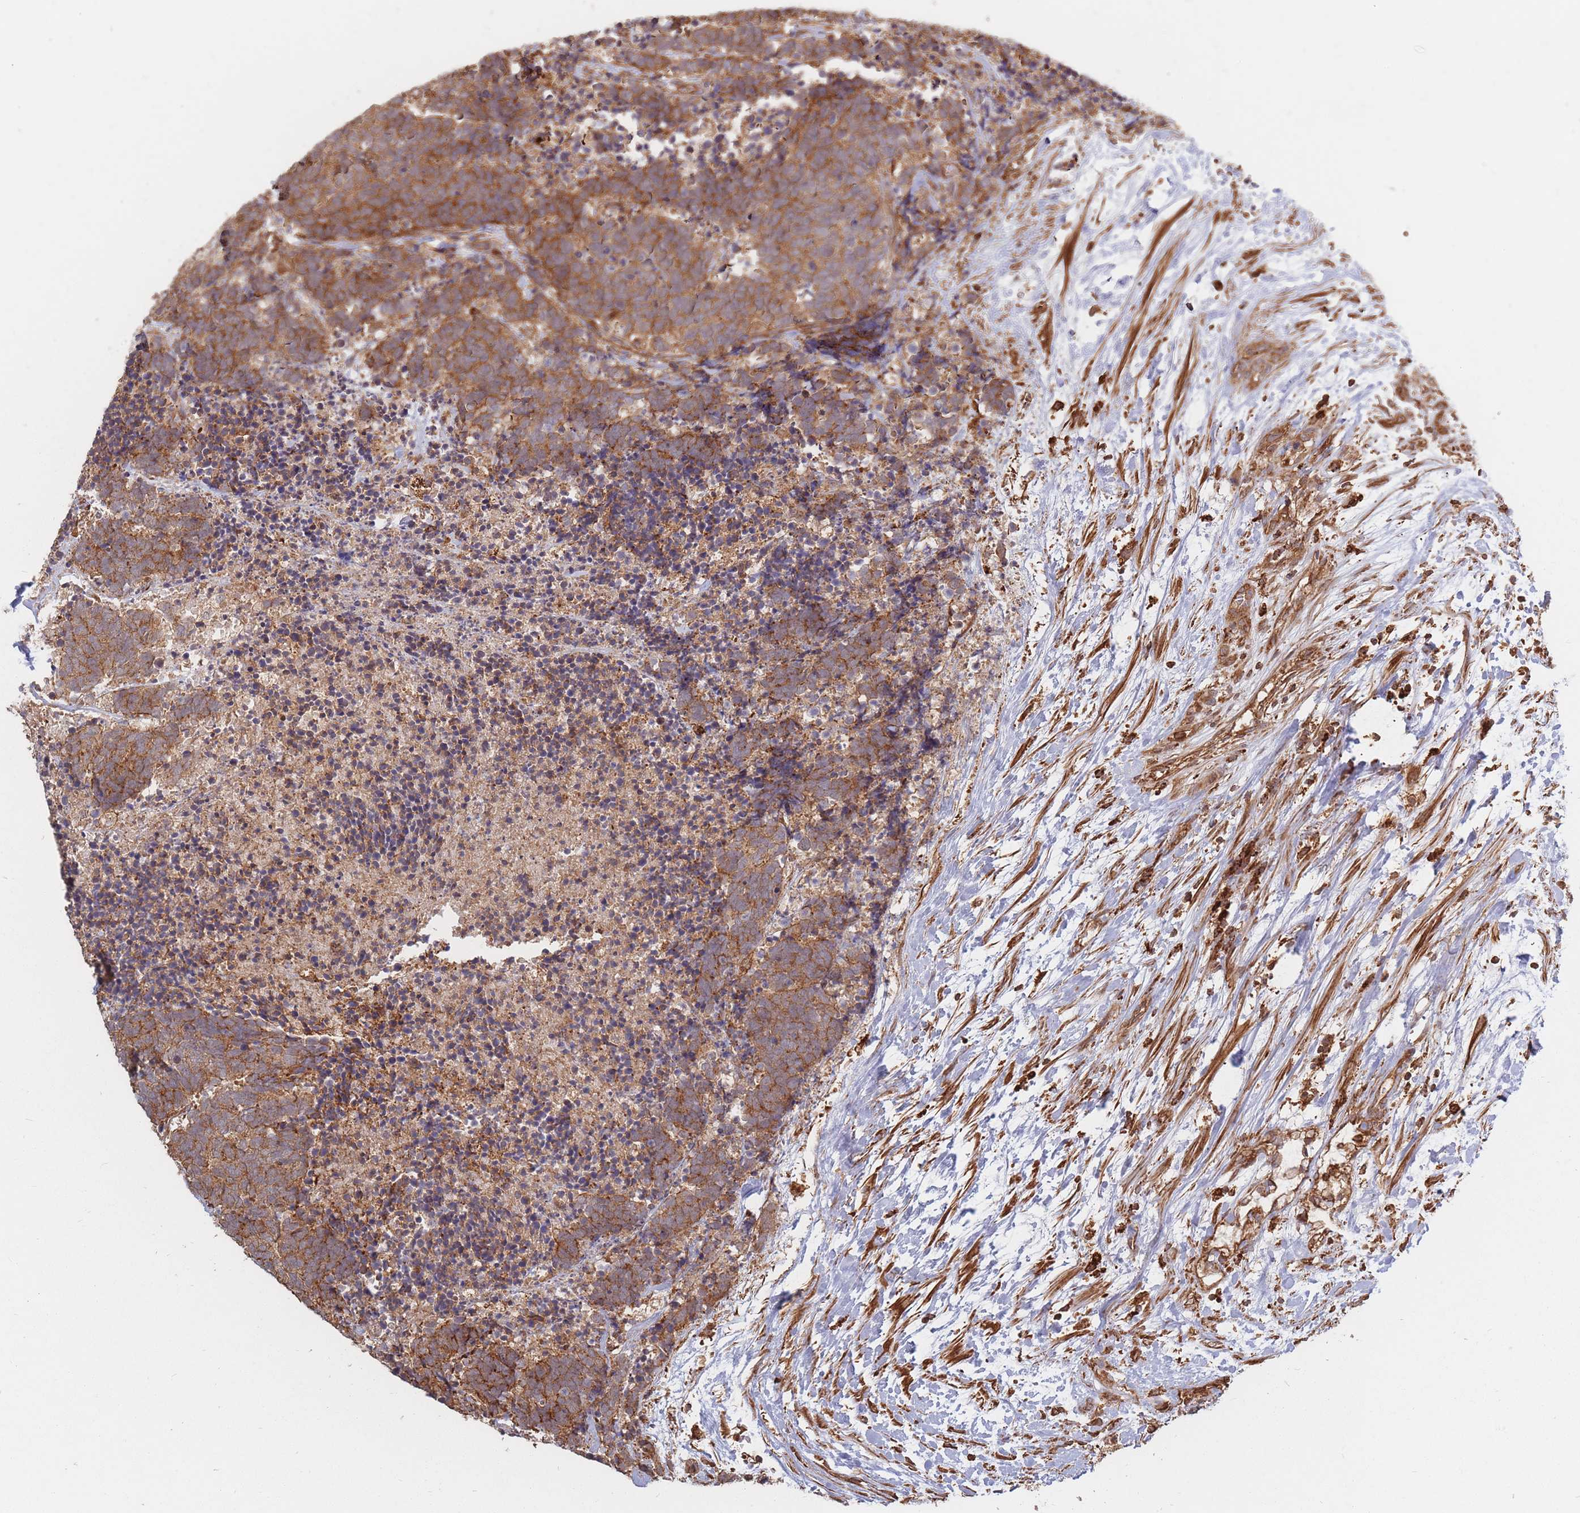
{"staining": {"intensity": "strong", "quantity": ">75%", "location": "cytoplasmic/membranous"}, "tissue": "carcinoid", "cell_type": "Tumor cells", "image_type": "cancer", "snomed": [{"axis": "morphology", "description": "Carcinoma, NOS"}, {"axis": "morphology", "description": "Carcinoid, malignant, NOS"}, {"axis": "topography", "description": "Prostate"}], "caption": "Immunohistochemistry of carcinoid reveals high levels of strong cytoplasmic/membranous staining in approximately >75% of tumor cells.", "gene": "RASSF2", "patient": {"sex": "male", "age": 57}}